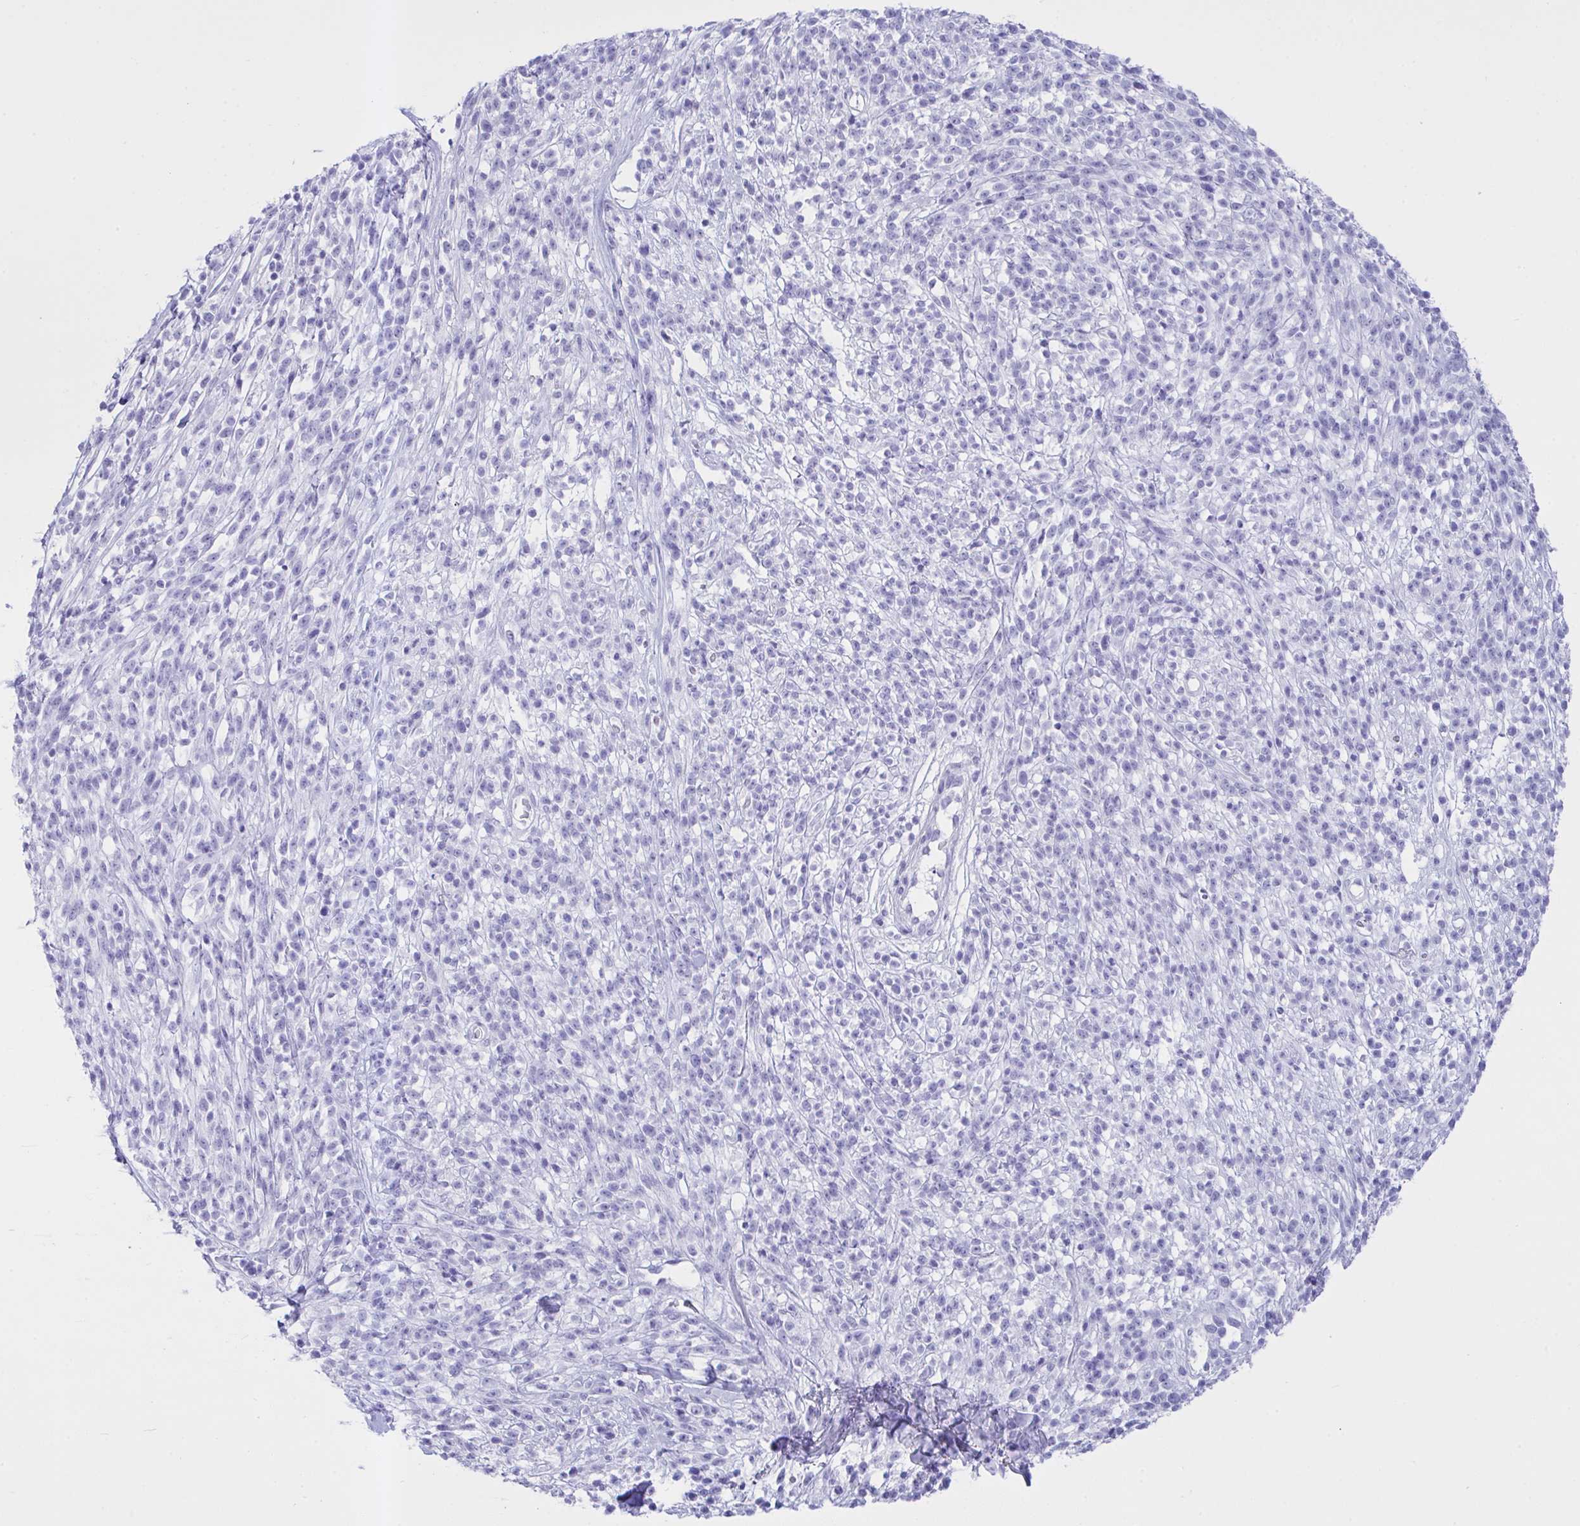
{"staining": {"intensity": "negative", "quantity": "none", "location": "none"}, "tissue": "melanoma", "cell_type": "Tumor cells", "image_type": "cancer", "snomed": [{"axis": "morphology", "description": "Malignant melanoma, NOS"}, {"axis": "topography", "description": "Skin"}, {"axis": "topography", "description": "Skin of trunk"}], "caption": "High magnification brightfield microscopy of melanoma stained with DAB (3,3'-diaminobenzidine) (brown) and counterstained with hematoxylin (blue): tumor cells show no significant staining.", "gene": "AKR1D1", "patient": {"sex": "male", "age": 74}}